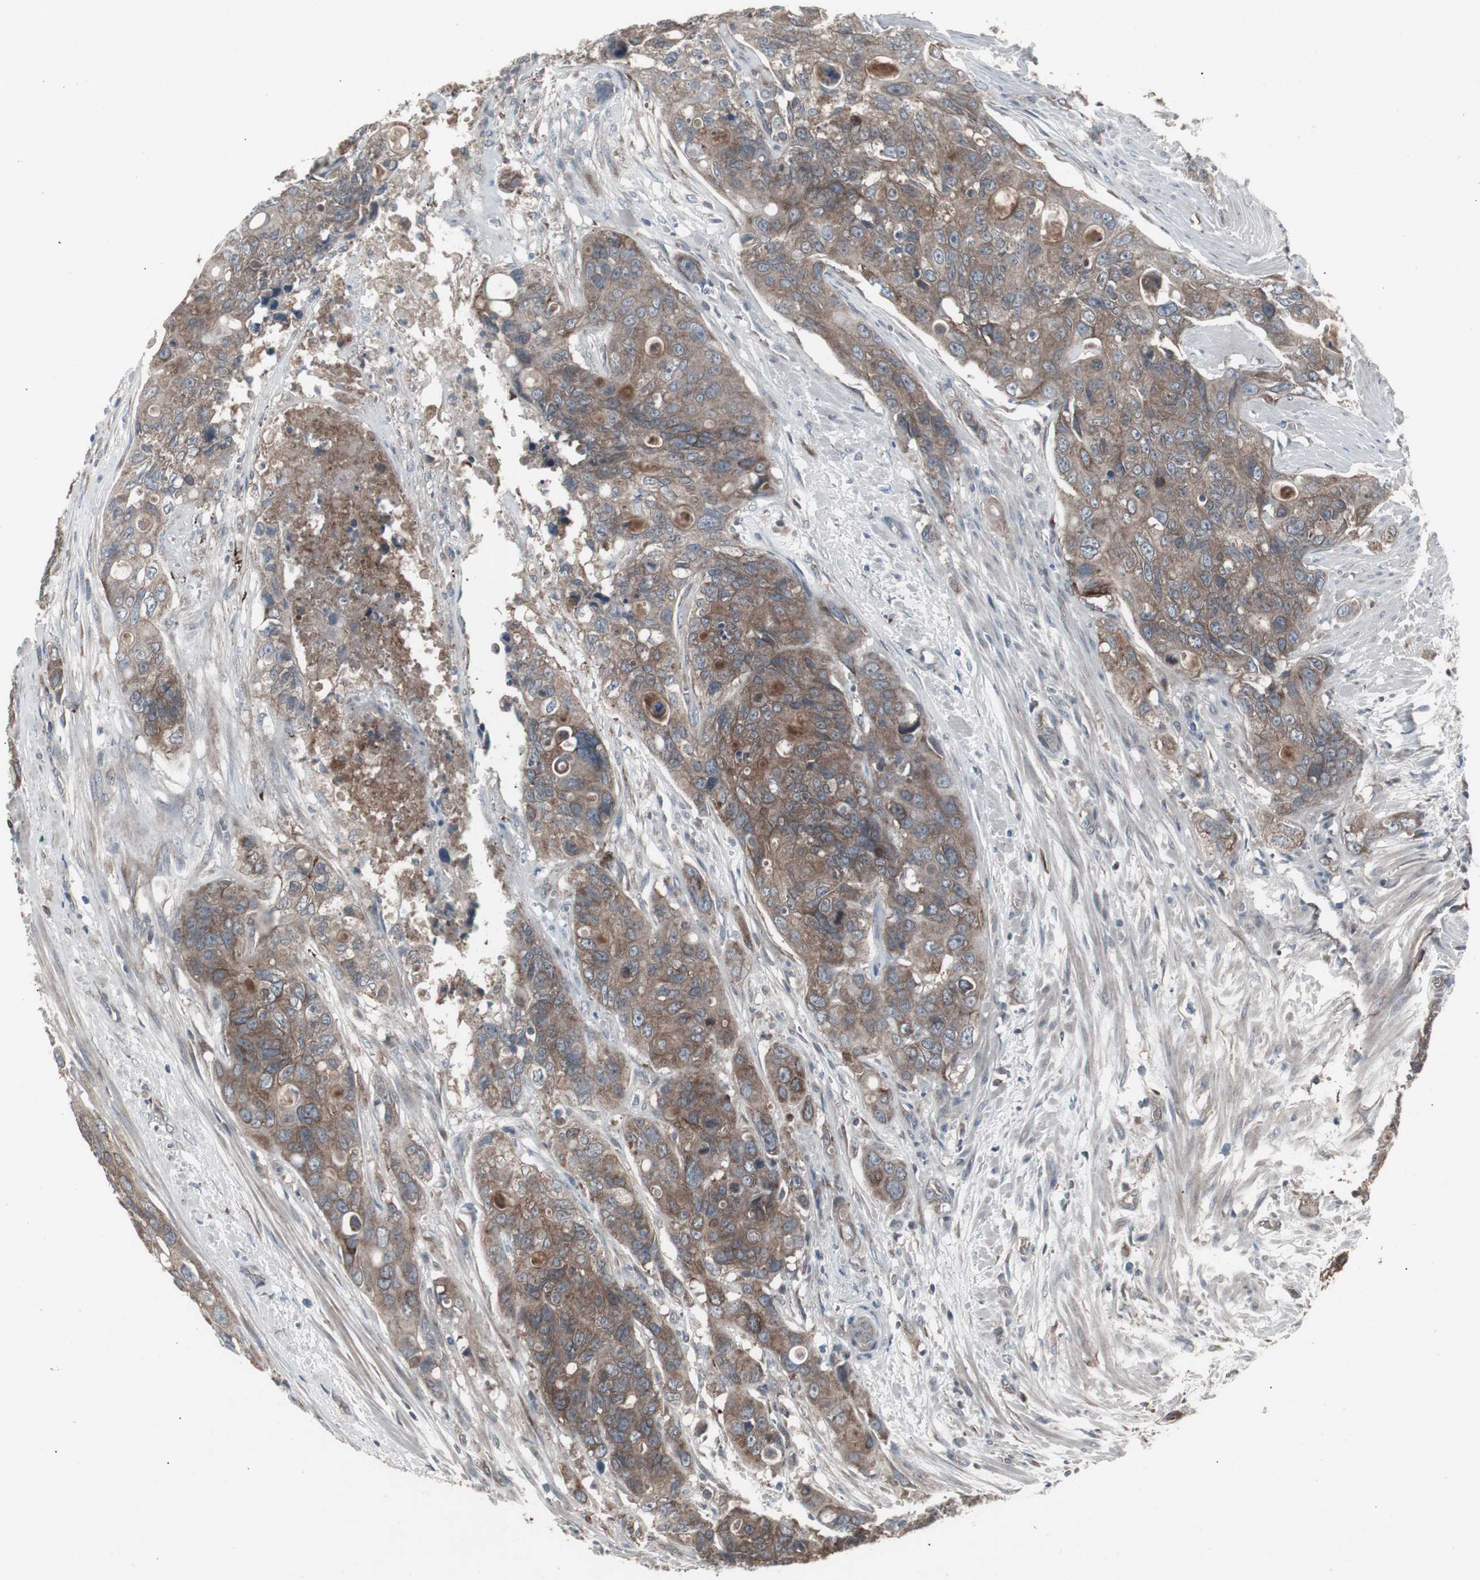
{"staining": {"intensity": "weak", "quantity": ">75%", "location": "cytoplasmic/membranous"}, "tissue": "colorectal cancer", "cell_type": "Tumor cells", "image_type": "cancer", "snomed": [{"axis": "morphology", "description": "Adenocarcinoma, NOS"}, {"axis": "topography", "description": "Colon"}], "caption": "A micrograph showing weak cytoplasmic/membranous expression in approximately >75% of tumor cells in adenocarcinoma (colorectal), as visualized by brown immunohistochemical staining.", "gene": "SSTR2", "patient": {"sex": "female", "age": 57}}